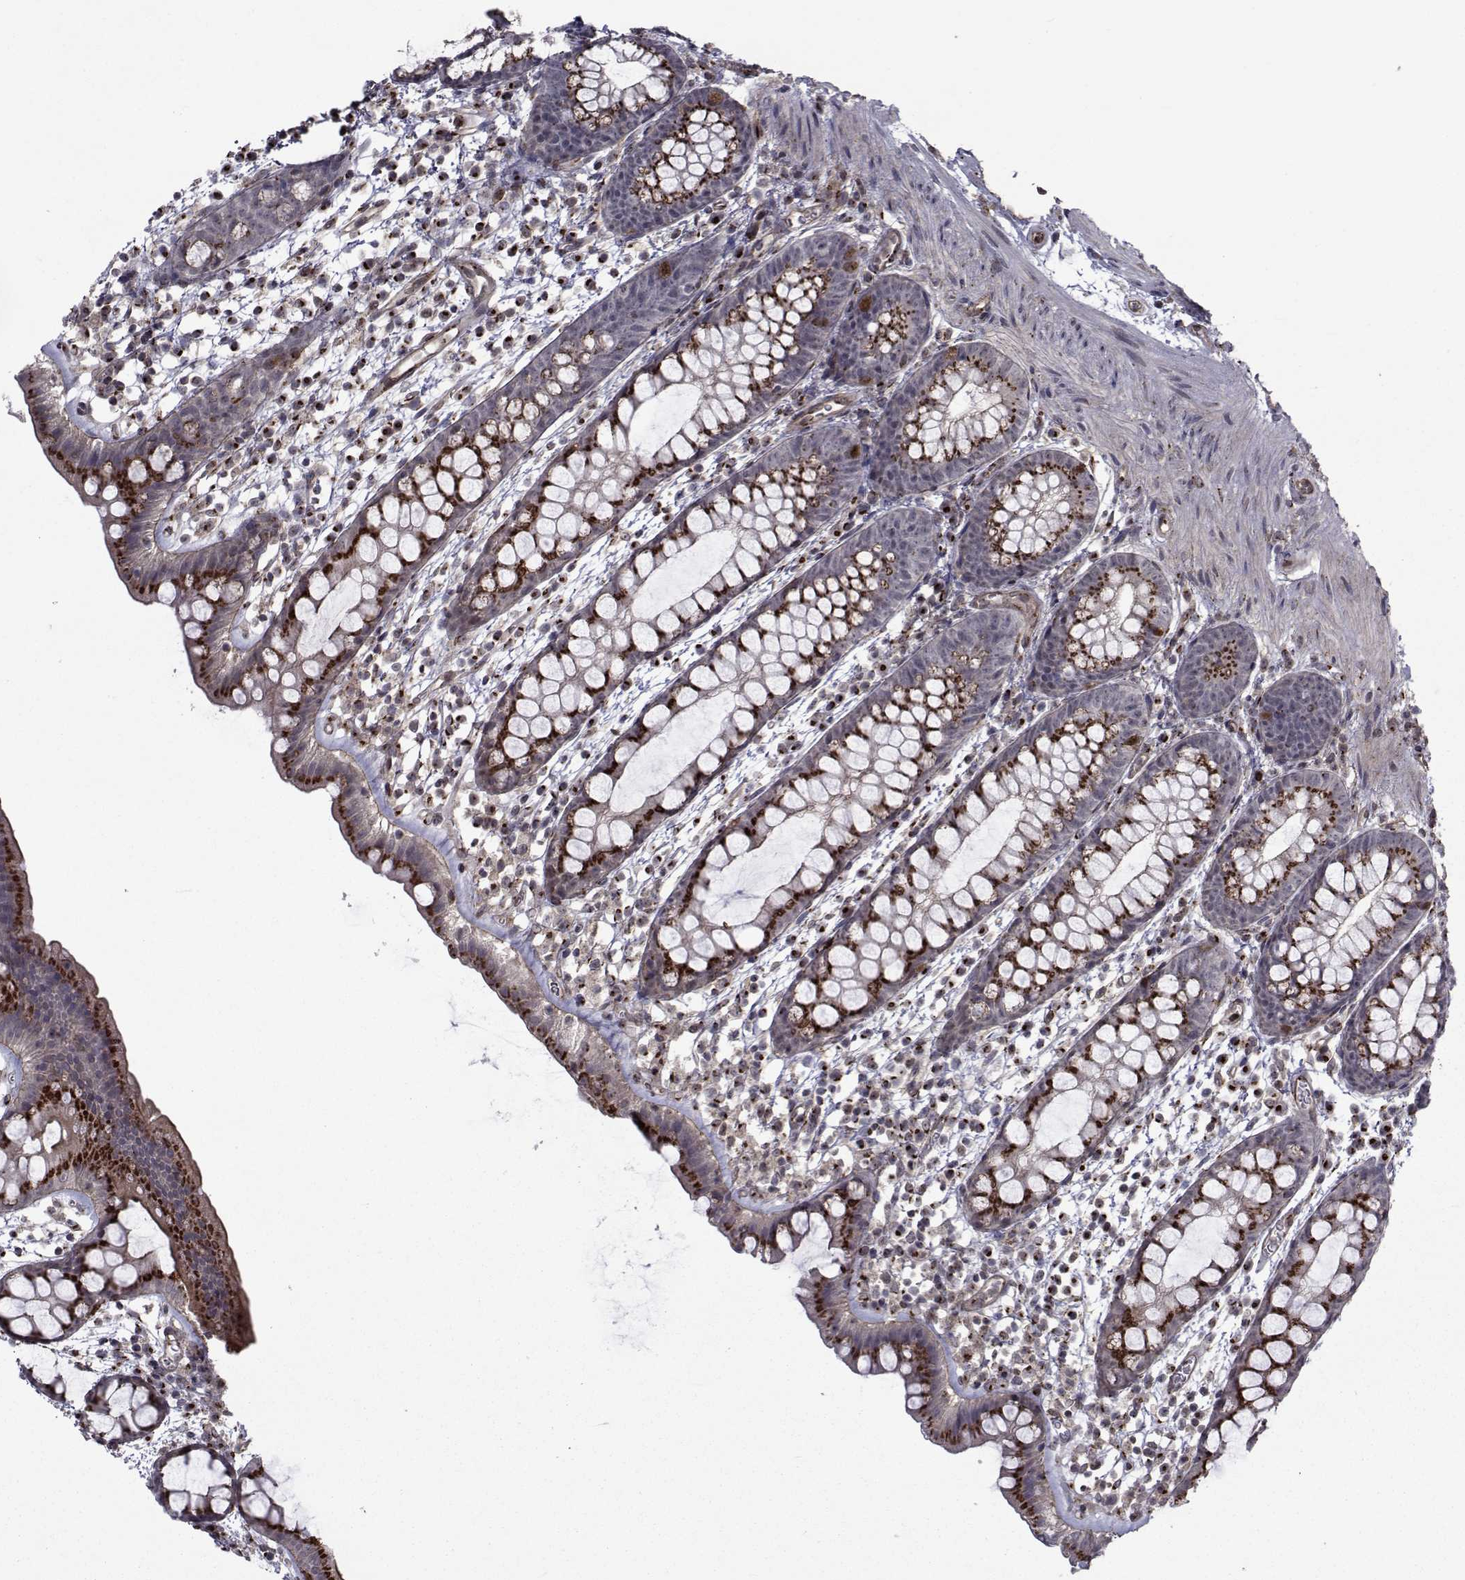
{"staining": {"intensity": "strong", "quantity": ">75%", "location": "cytoplasmic/membranous"}, "tissue": "rectum", "cell_type": "Glandular cells", "image_type": "normal", "snomed": [{"axis": "morphology", "description": "Normal tissue, NOS"}, {"axis": "topography", "description": "Rectum"}], "caption": "A high amount of strong cytoplasmic/membranous staining is appreciated in about >75% of glandular cells in unremarkable rectum.", "gene": "ATP6V1C2", "patient": {"sex": "male", "age": 57}}